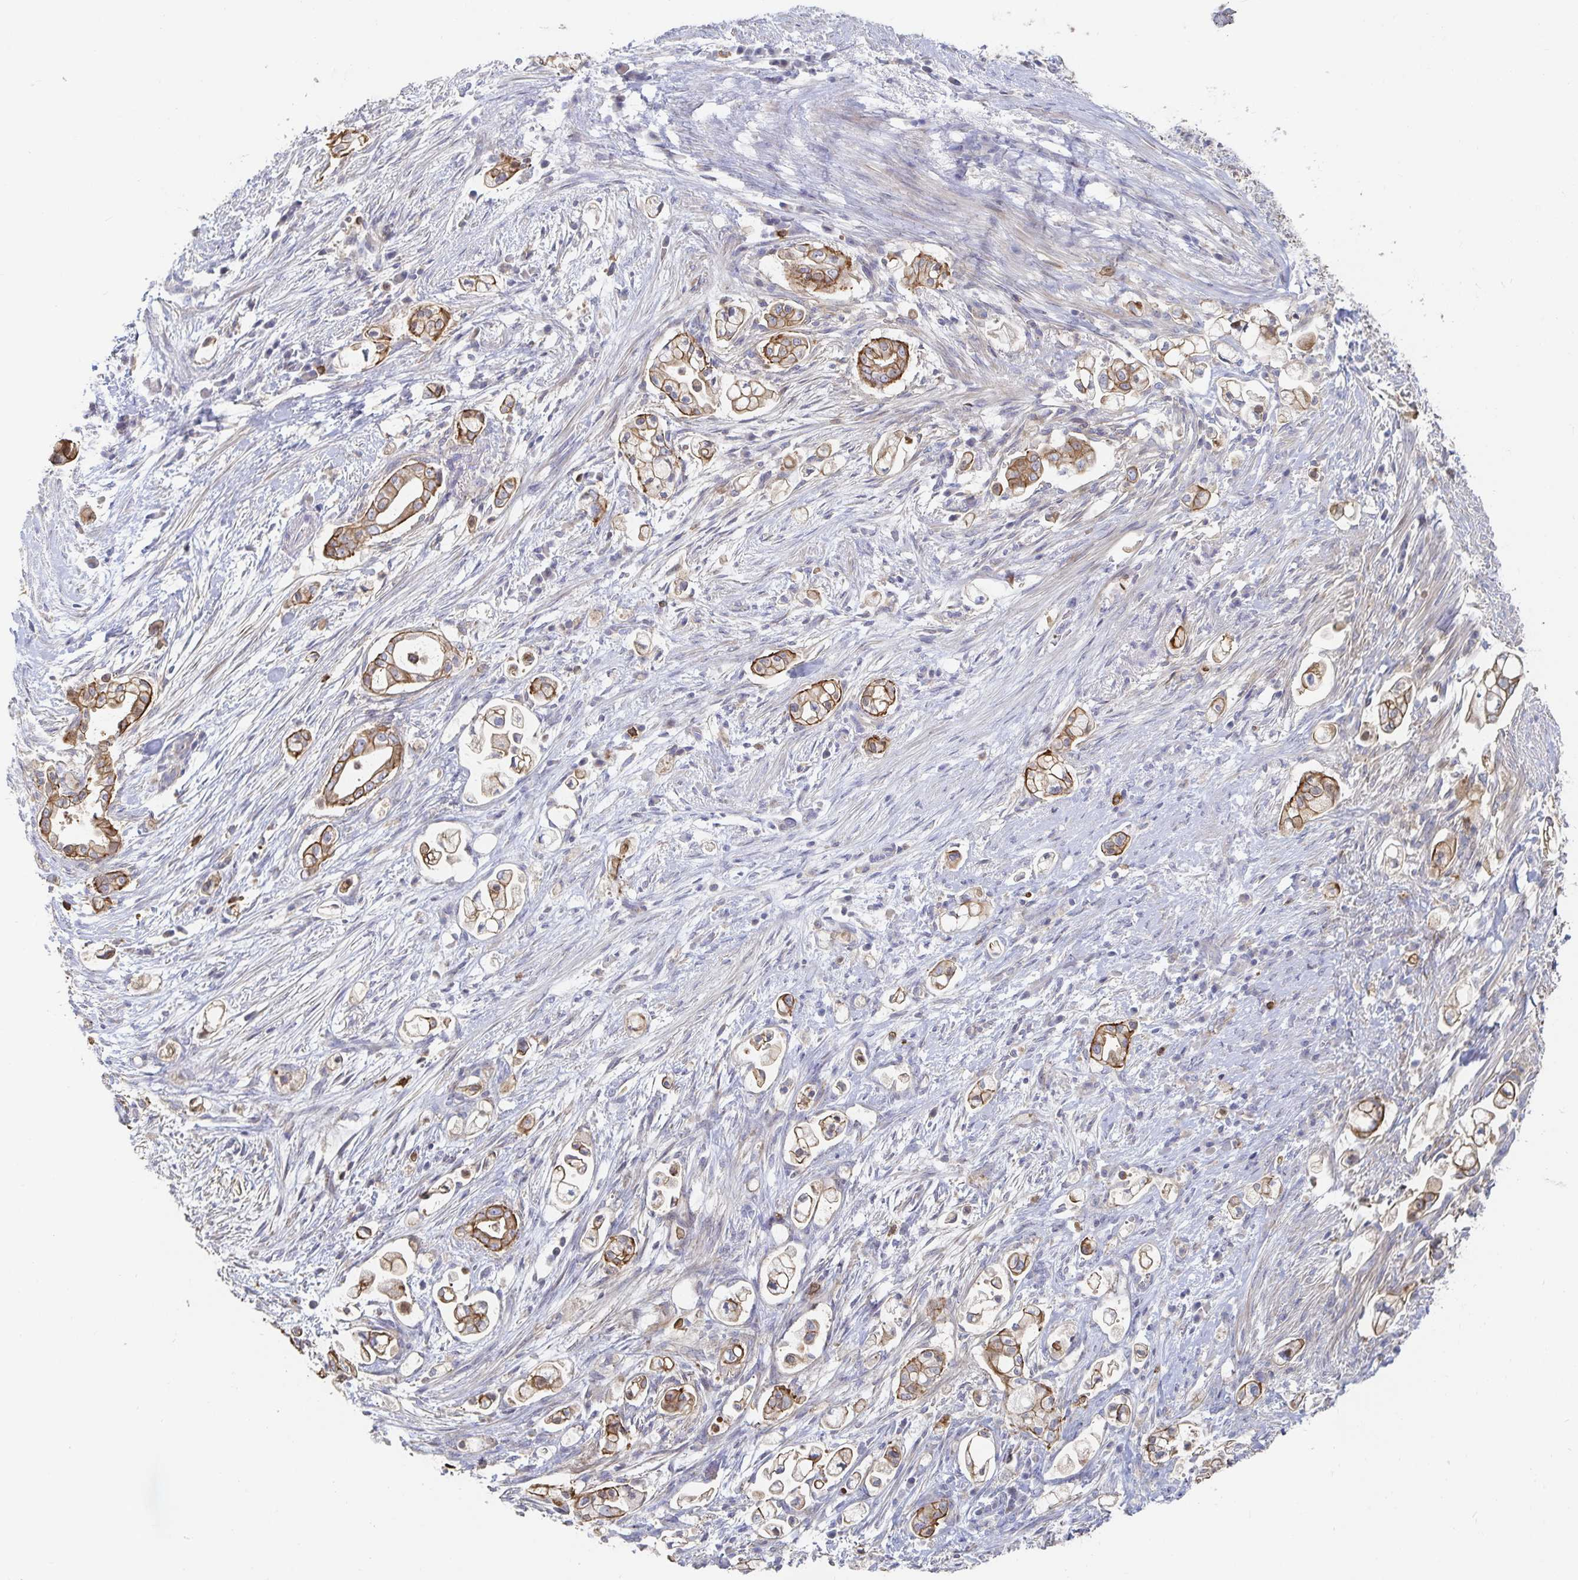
{"staining": {"intensity": "moderate", "quantity": ">75%", "location": "cytoplasmic/membranous"}, "tissue": "pancreatic cancer", "cell_type": "Tumor cells", "image_type": "cancer", "snomed": [{"axis": "morphology", "description": "Adenocarcinoma, NOS"}, {"axis": "topography", "description": "Pancreas"}], "caption": "Immunohistochemical staining of human pancreatic cancer reveals moderate cytoplasmic/membranous protein expression in about >75% of tumor cells.", "gene": "PIK3CD", "patient": {"sex": "female", "age": 69}}